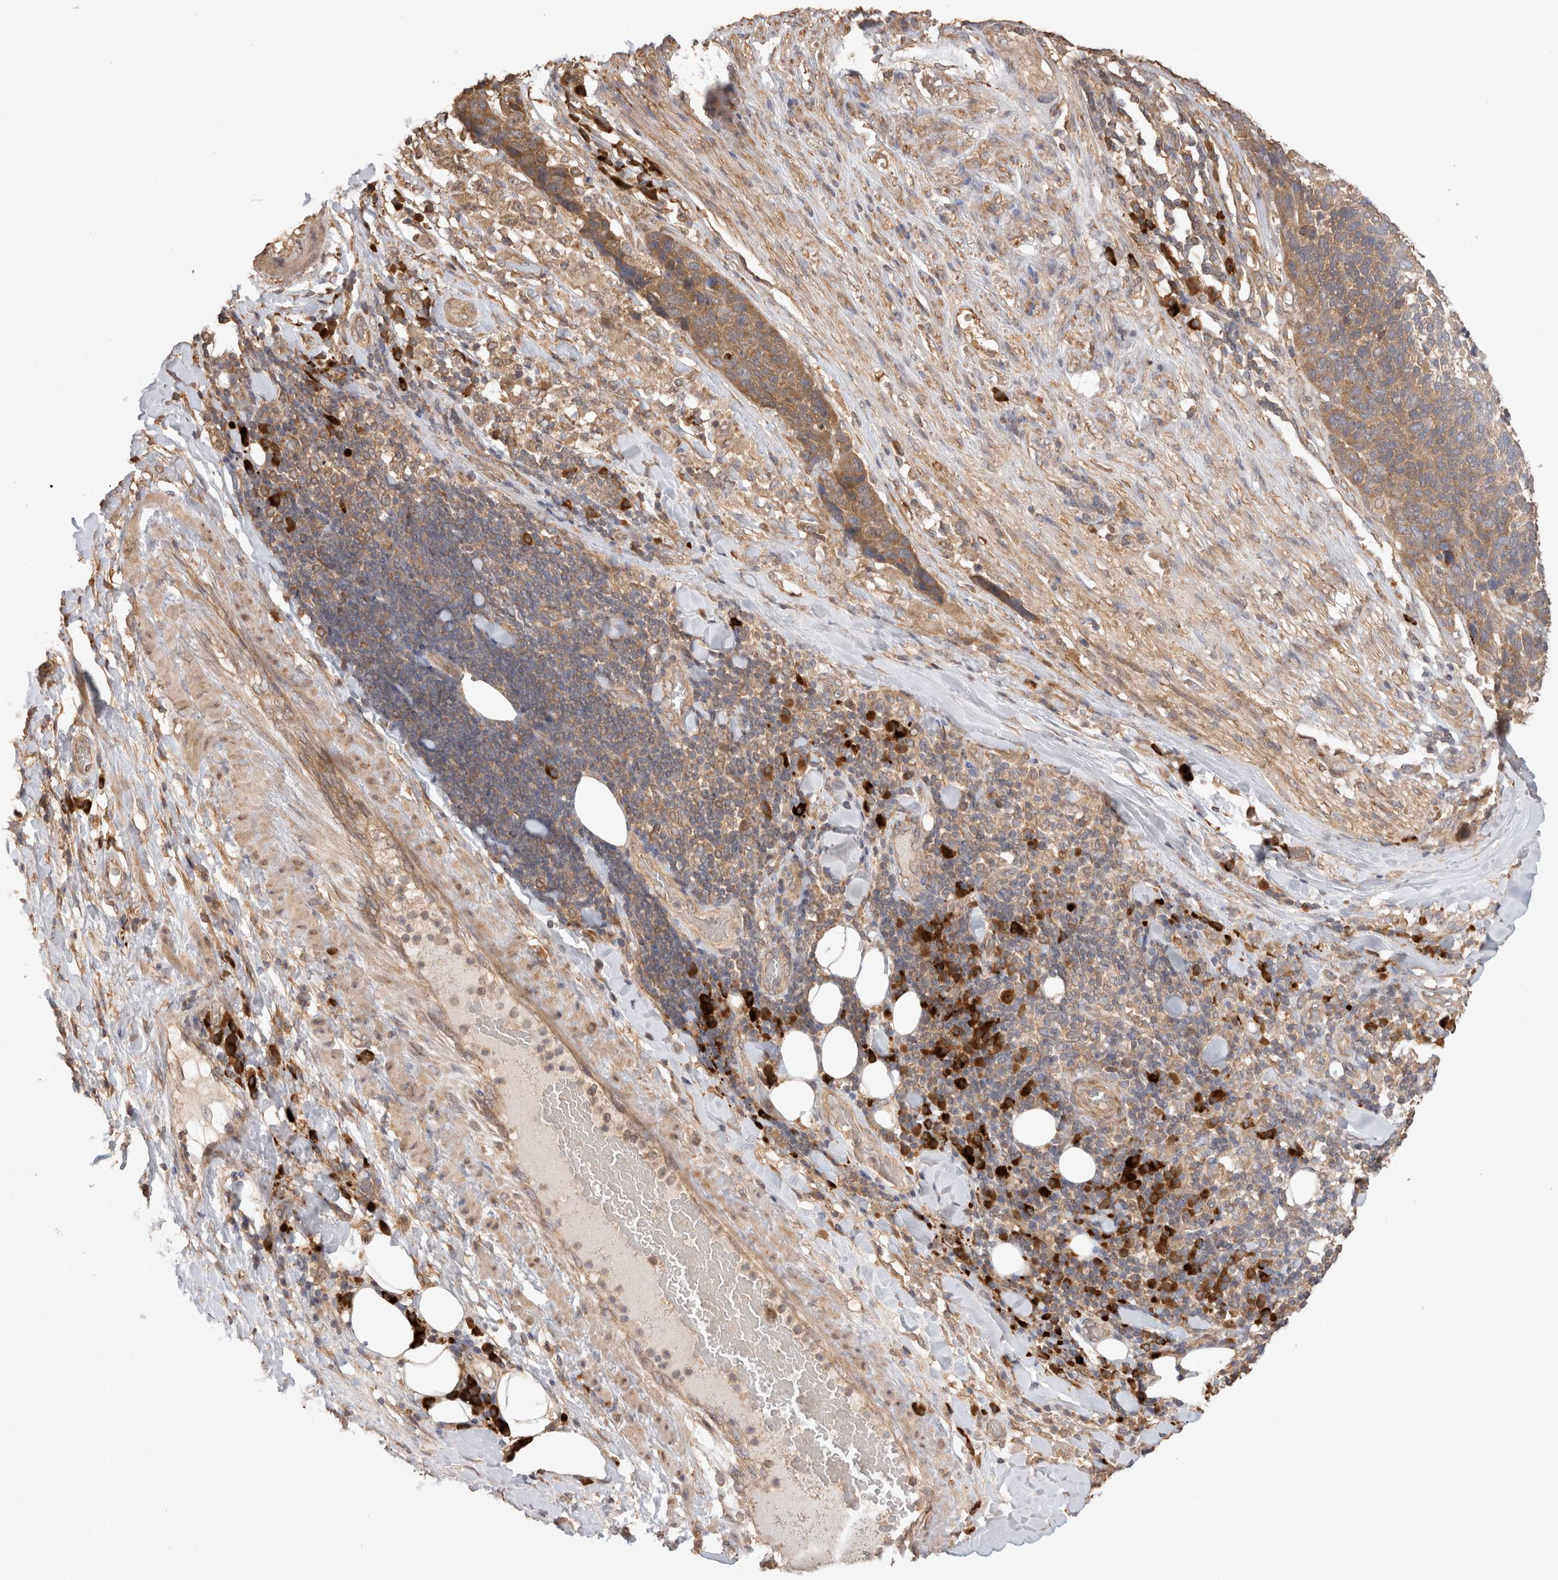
{"staining": {"intensity": "moderate", "quantity": ">75%", "location": "cytoplasmic/membranous"}, "tissue": "lung cancer", "cell_type": "Tumor cells", "image_type": "cancer", "snomed": [{"axis": "morphology", "description": "Squamous cell carcinoma, NOS"}, {"axis": "topography", "description": "Lung"}], "caption": "Brown immunohistochemical staining in lung cancer (squamous cell carcinoma) demonstrates moderate cytoplasmic/membranous expression in about >75% of tumor cells.", "gene": "HROB", "patient": {"sex": "male", "age": 66}}